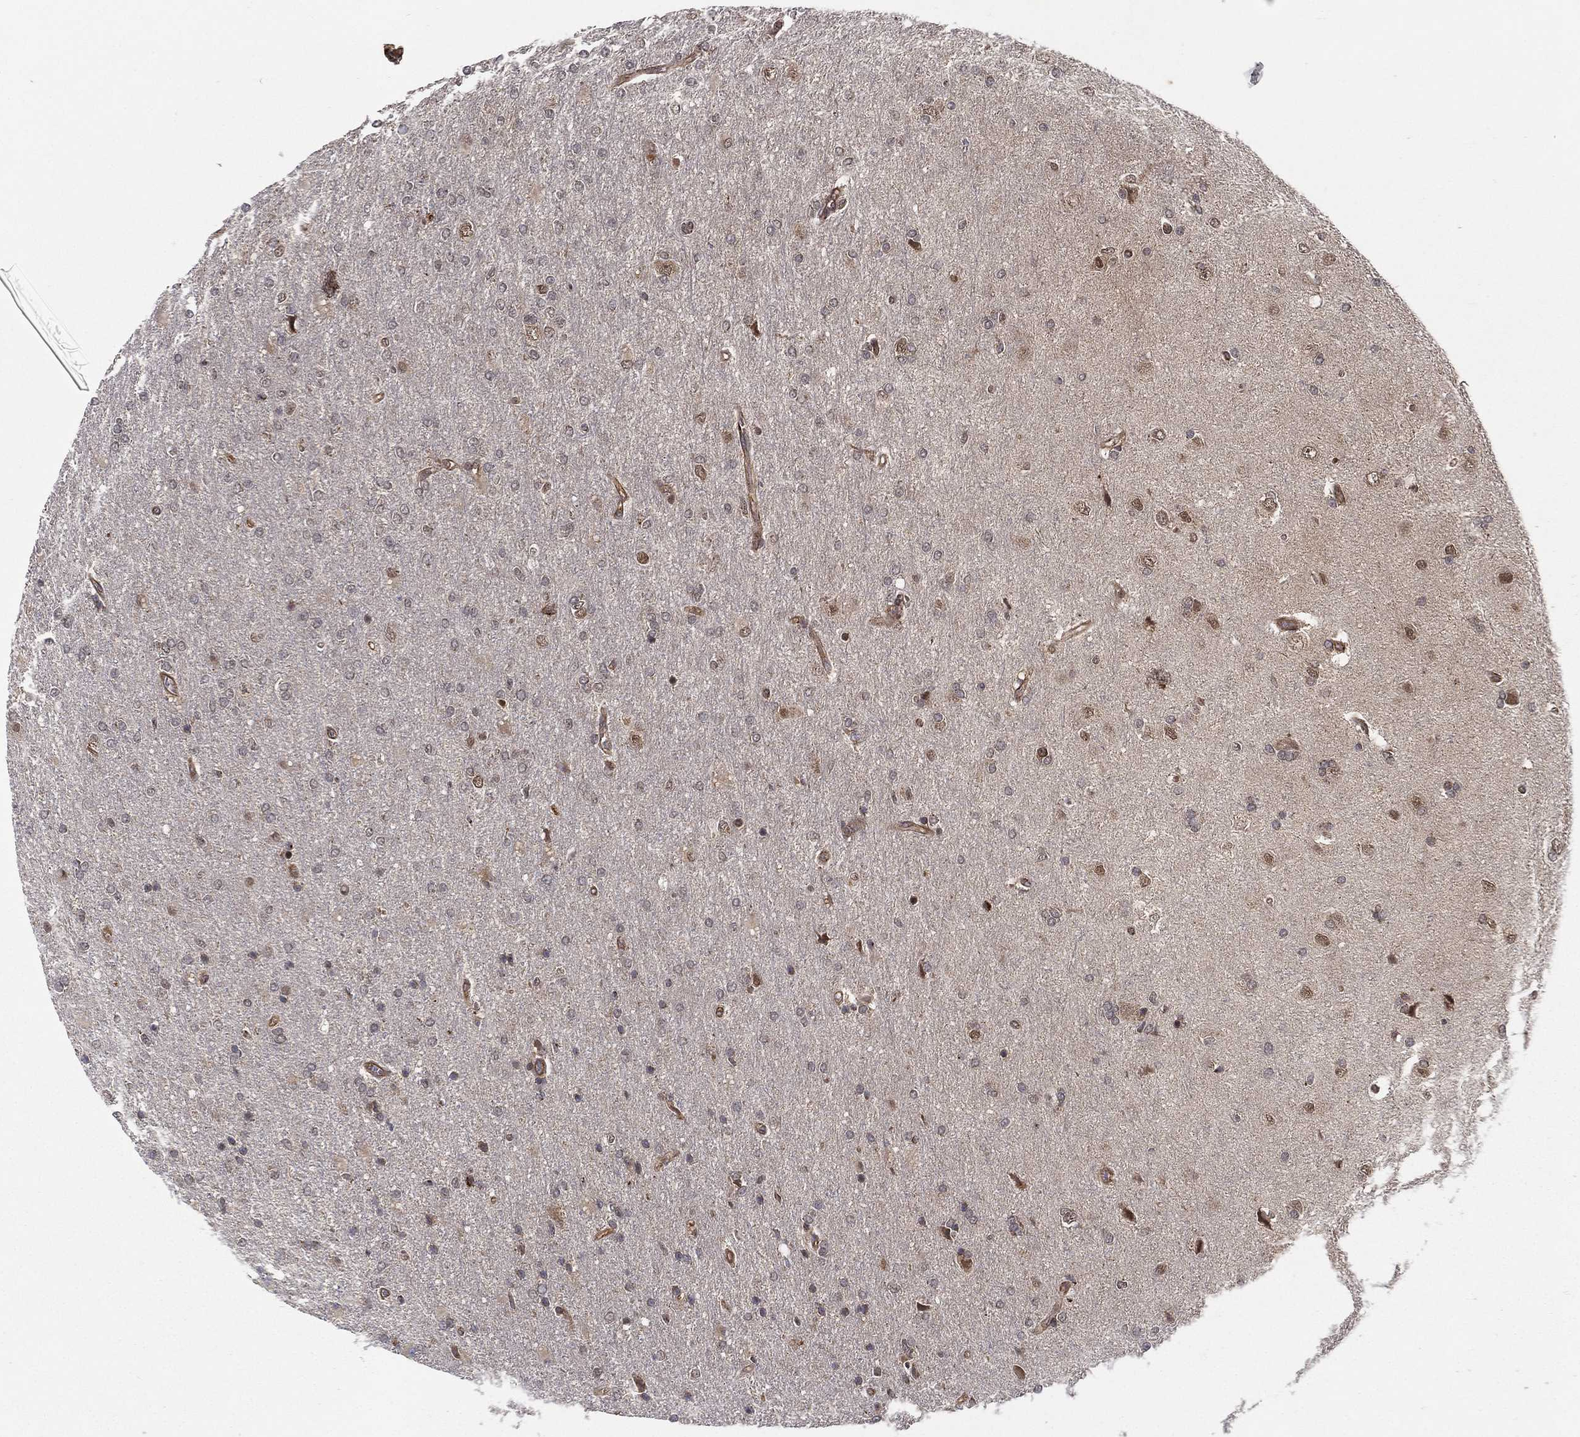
{"staining": {"intensity": "moderate", "quantity": "<25%", "location": "nuclear"}, "tissue": "glioma", "cell_type": "Tumor cells", "image_type": "cancer", "snomed": [{"axis": "morphology", "description": "Glioma, malignant, High grade"}, {"axis": "topography", "description": "Cerebral cortex"}], "caption": "A brown stain labels moderate nuclear staining of a protein in glioma tumor cells. The protein is stained brown, and the nuclei are stained in blue (DAB IHC with brightfield microscopy, high magnification).", "gene": "UACA", "patient": {"sex": "male", "age": 70}}